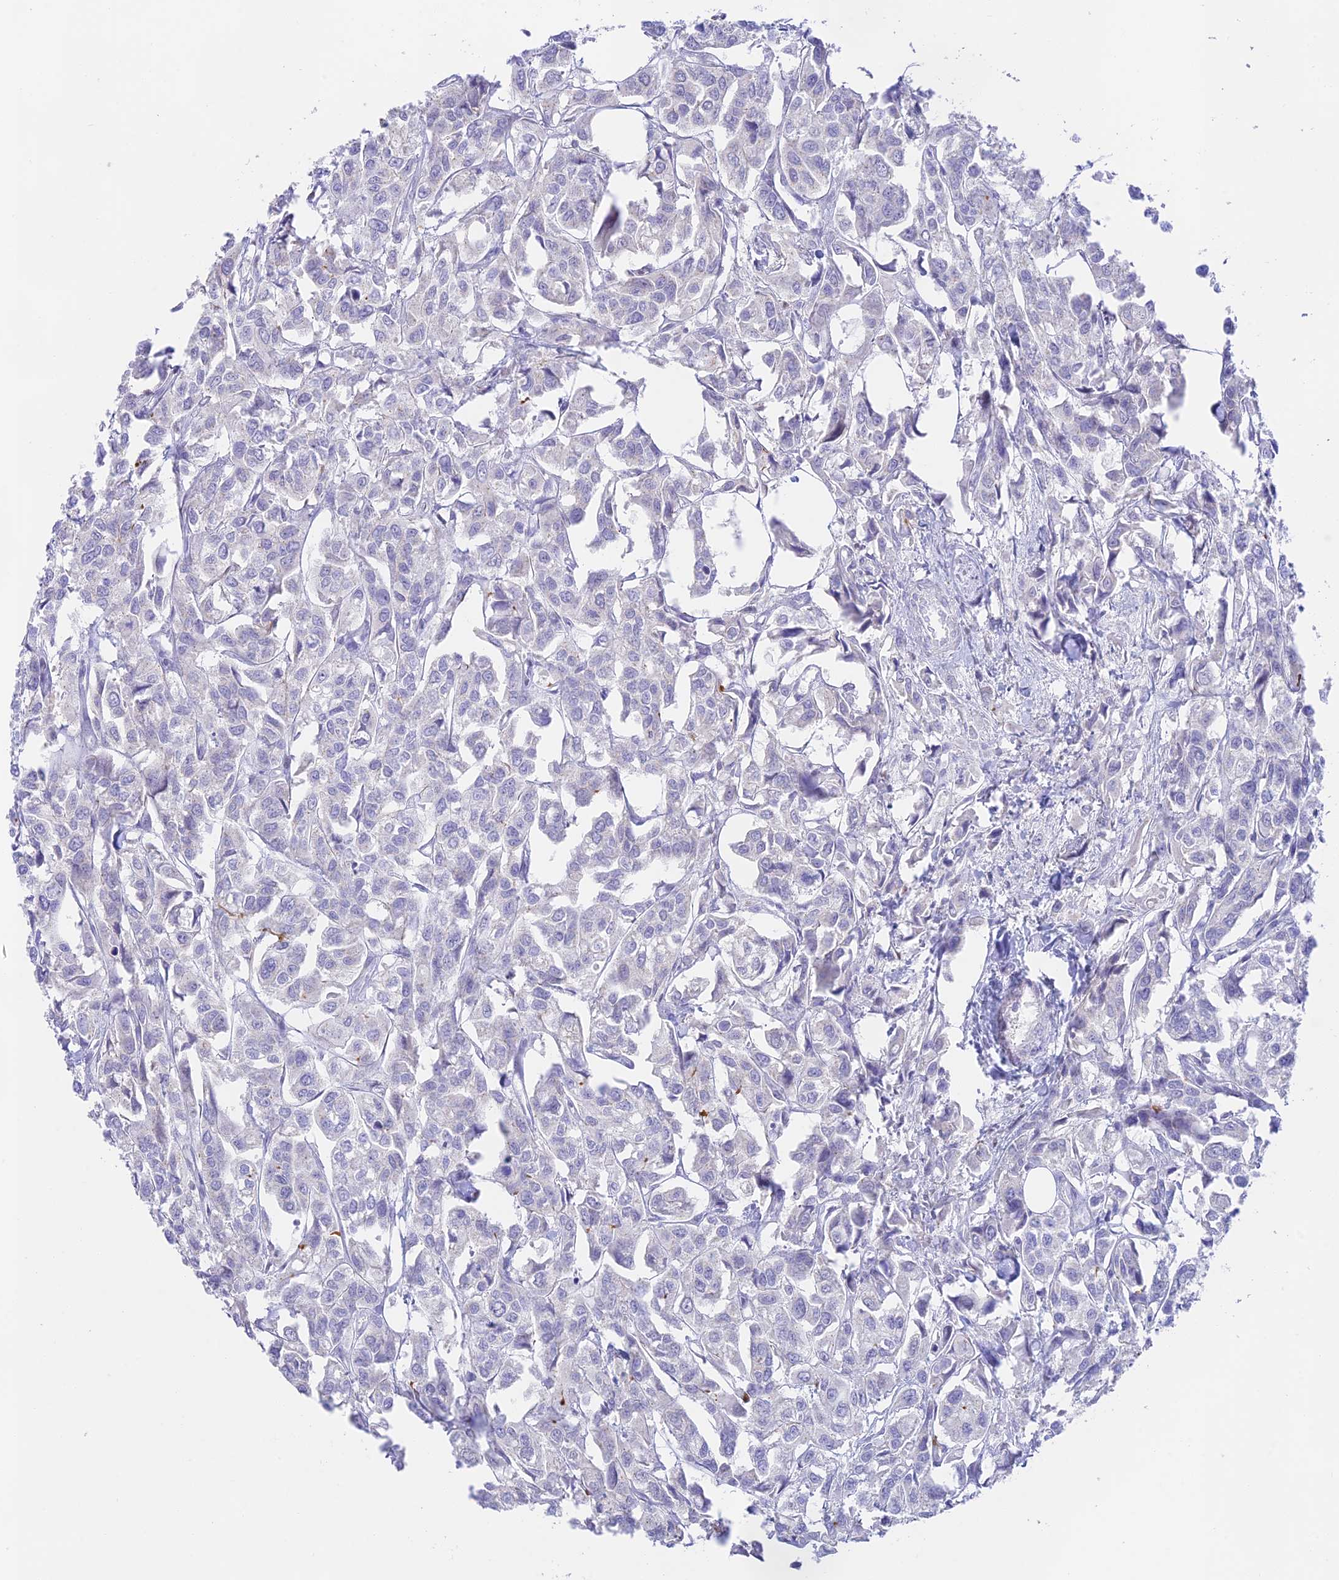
{"staining": {"intensity": "negative", "quantity": "none", "location": "none"}, "tissue": "urothelial cancer", "cell_type": "Tumor cells", "image_type": "cancer", "snomed": [{"axis": "morphology", "description": "Urothelial carcinoma, High grade"}, {"axis": "topography", "description": "Urinary bladder"}], "caption": "The photomicrograph exhibits no significant positivity in tumor cells of urothelial carcinoma (high-grade). (DAB immunohistochemistry with hematoxylin counter stain).", "gene": "DENND1C", "patient": {"sex": "male", "age": 67}}